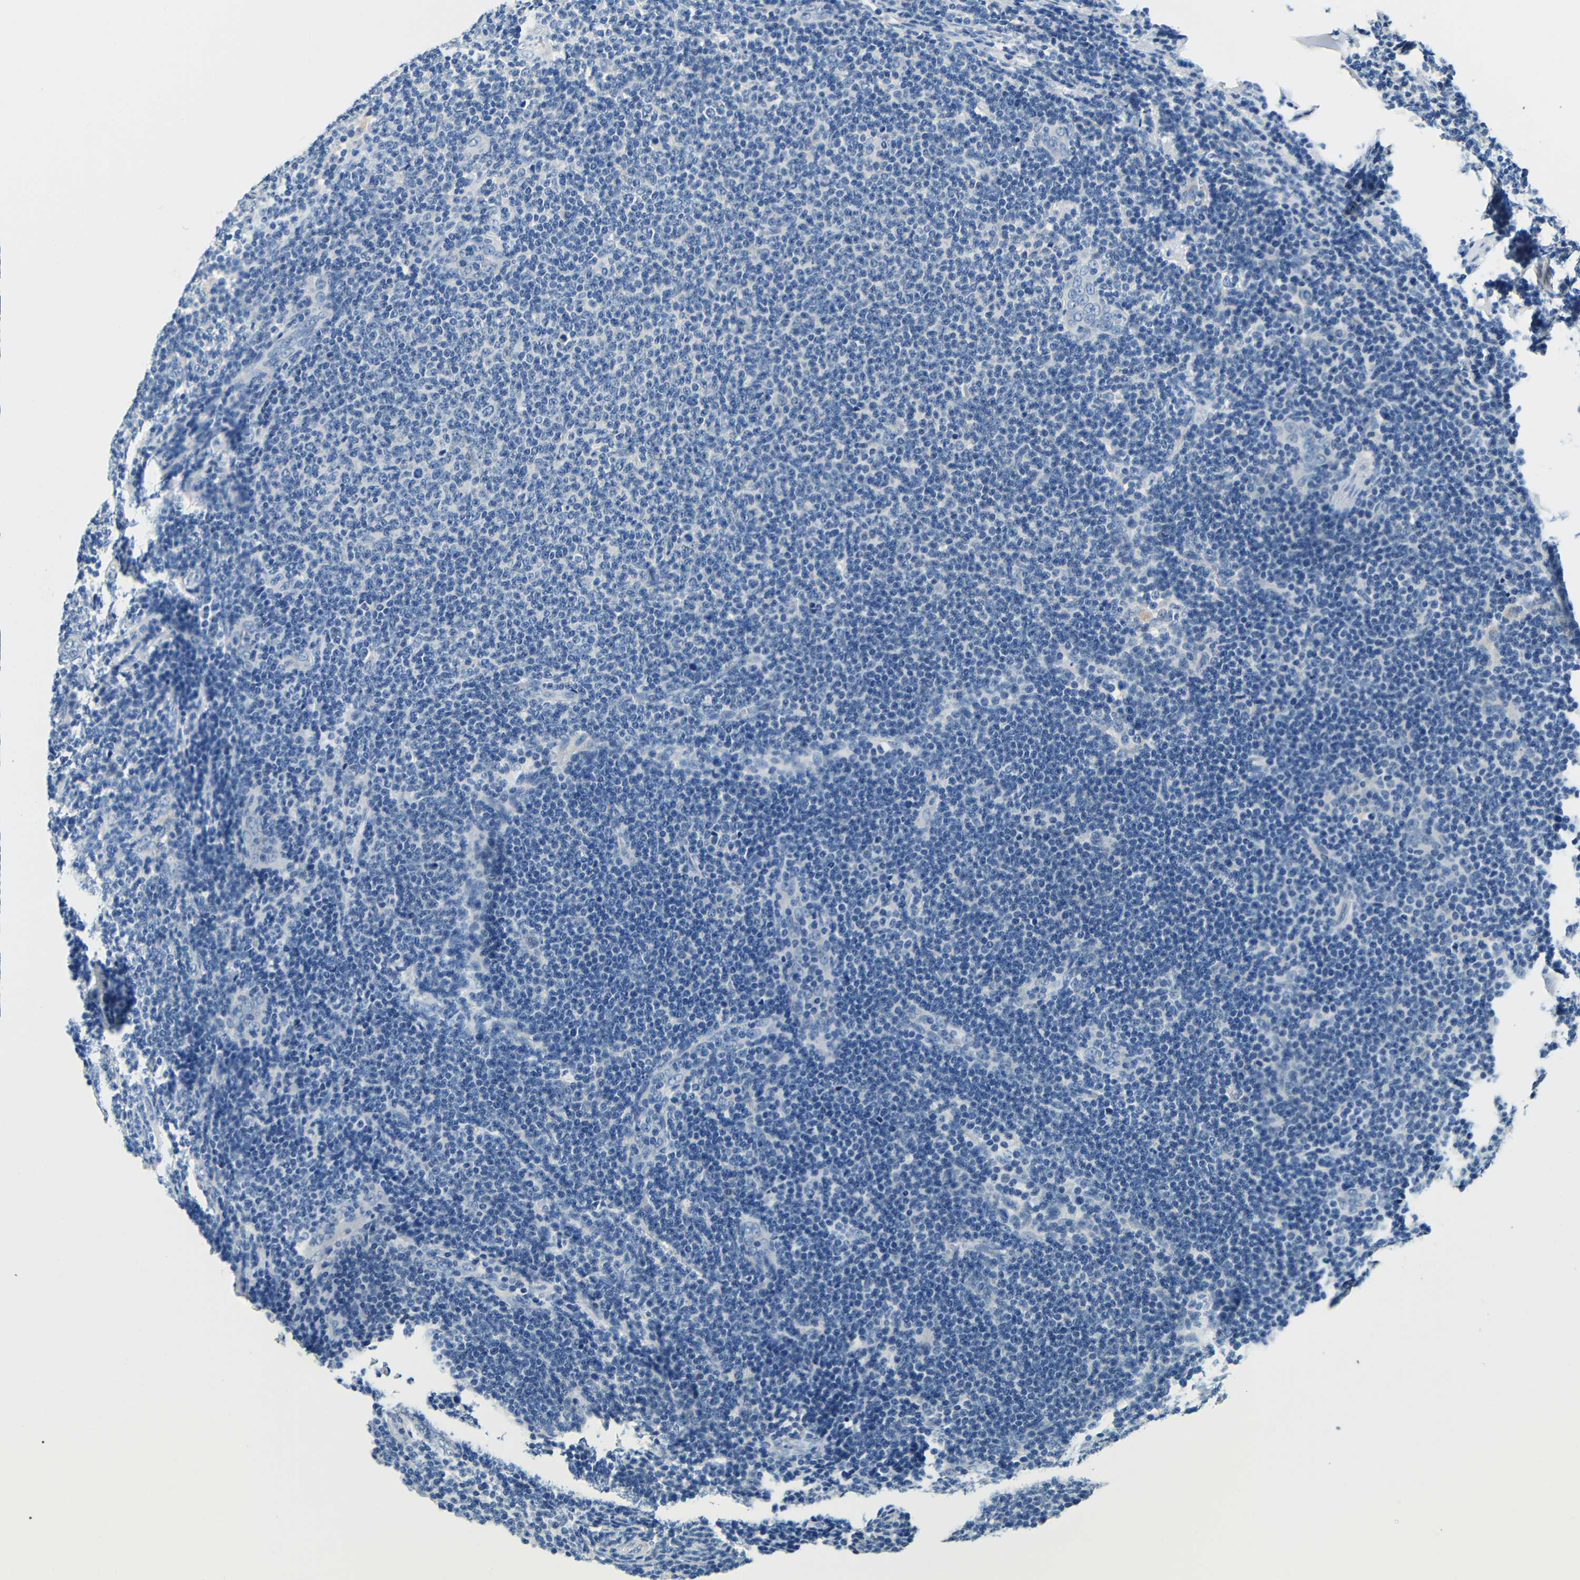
{"staining": {"intensity": "negative", "quantity": "none", "location": "none"}, "tissue": "lymphoma", "cell_type": "Tumor cells", "image_type": "cancer", "snomed": [{"axis": "morphology", "description": "Malignant lymphoma, non-Hodgkin's type, Low grade"}, {"axis": "topography", "description": "Lymph node"}], "caption": "Human lymphoma stained for a protein using IHC reveals no positivity in tumor cells.", "gene": "FMO5", "patient": {"sex": "male", "age": 66}}